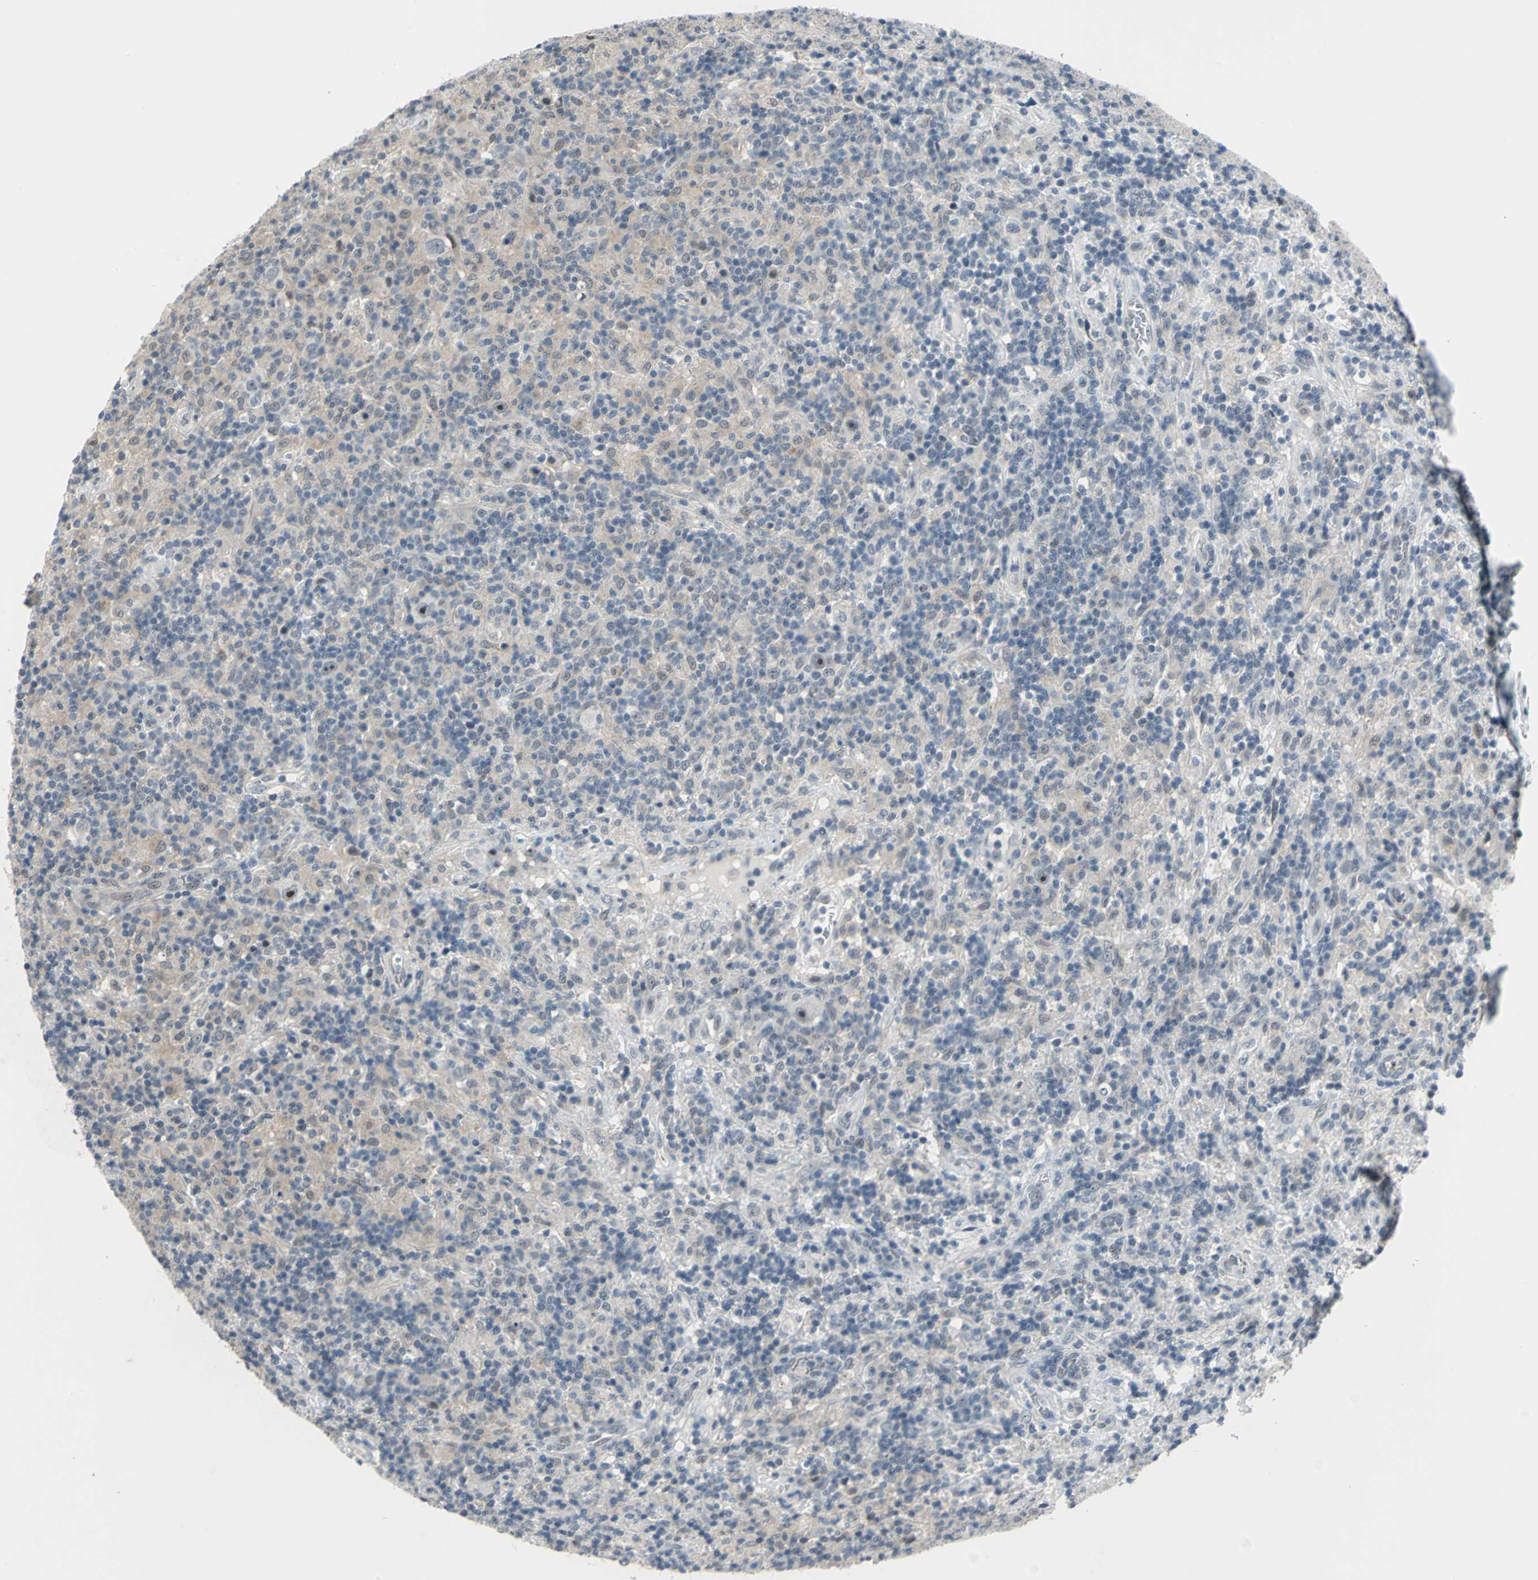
{"staining": {"intensity": "weak", "quantity": "25%-75%", "location": "nuclear"}, "tissue": "lymphoma", "cell_type": "Tumor cells", "image_type": "cancer", "snomed": [{"axis": "morphology", "description": "Hodgkin's disease, NOS"}, {"axis": "topography", "description": "Lymph node"}], "caption": "High-power microscopy captured an immunohistochemistry (IHC) histopathology image of lymphoma, revealing weak nuclear positivity in approximately 25%-75% of tumor cells.", "gene": "GLI3", "patient": {"sex": "male", "age": 70}}